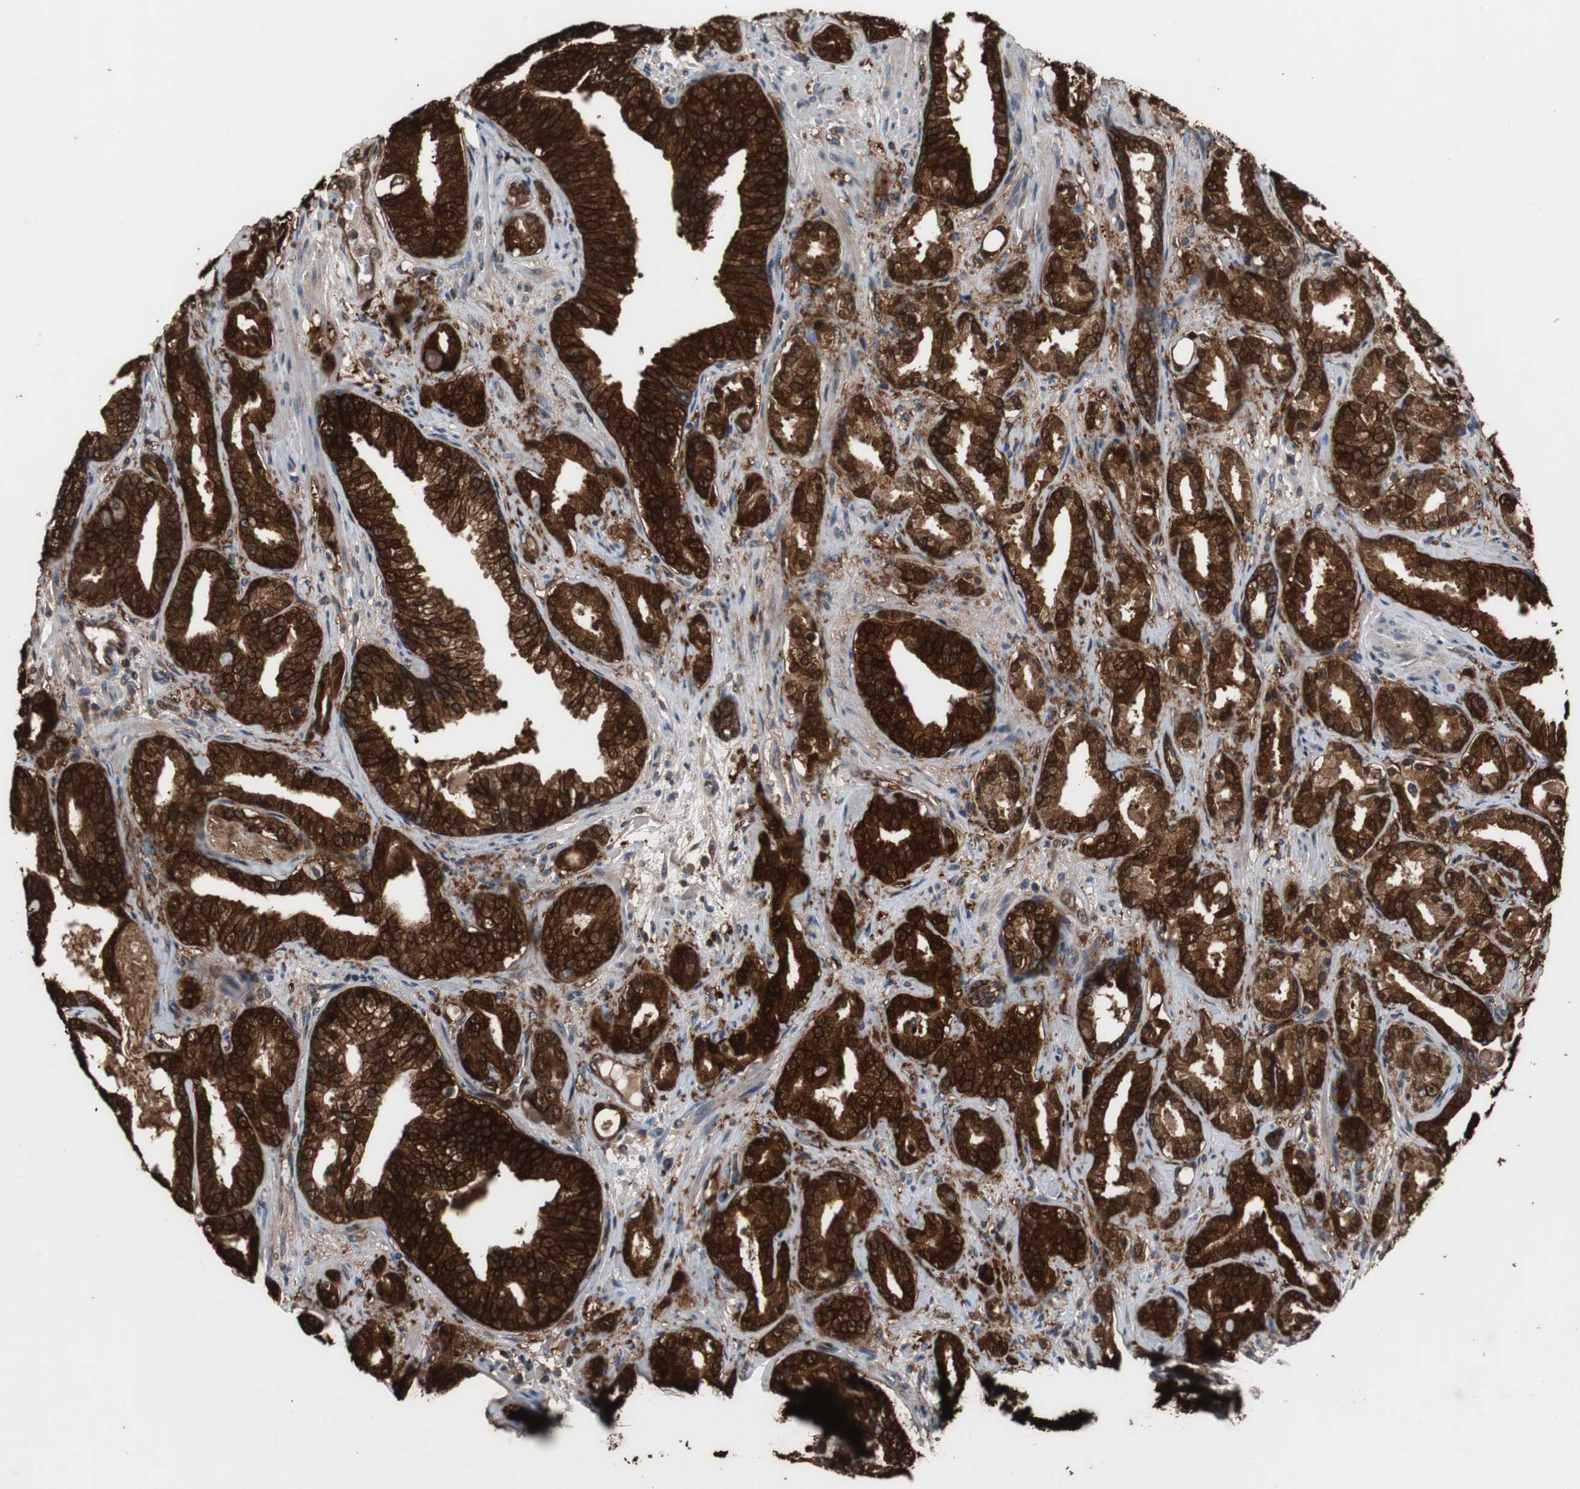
{"staining": {"intensity": "strong", "quantity": ">75%", "location": "cytoplasmic/membranous,nuclear"}, "tissue": "prostate cancer", "cell_type": "Tumor cells", "image_type": "cancer", "snomed": [{"axis": "morphology", "description": "Adenocarcinoma, Low grade"}, {"axis": "topography", "description": "Prostate"}], "caption": "This histopathology image exhibits IHC staining of prostate cancer, with high strong cytoplasmic/membranous and nuclear staining in about >75% of tumor cells.", "gene": "NDRG1", "patient": {"sex": "male", "age": 63}}